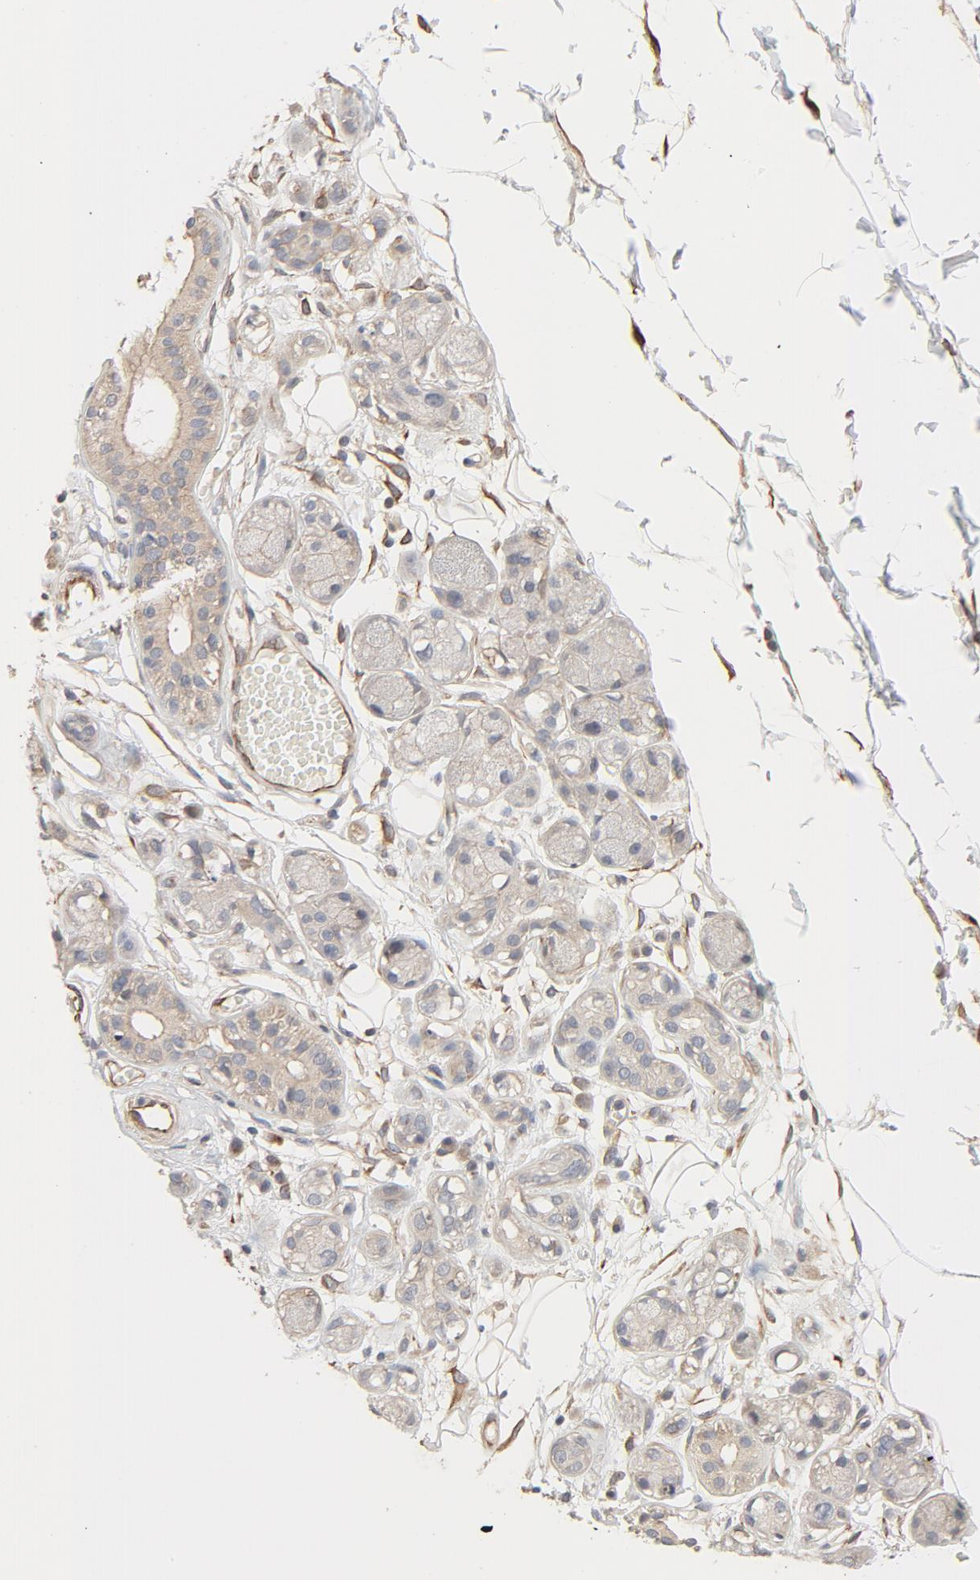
{"staining": {"intensity": "moderate", "quantity": ">75%", "location": "cytoplasmic/membranous"}, "tissue": "adipose tissue", "cell_type": "Adipocytes", "image_type": "normal", "snomed": [{"axis": "morphology", "description": "Normal tissue, NOS"}, {"axis": "morphology", "description": "Inflammation, NOS"}, {"axis": "topography", "description": "Vascular tissue"}, {"axis": "topography", "description": "Salivary gland"}], "caption": "The image reveals staining of benign adipose tissue, revealing moderate cytoplasmic/membranous protein positivity (brown color) within adipocytes.", "gene": "TRIOBP", "patient": {"sex": "female", "age": 75}}